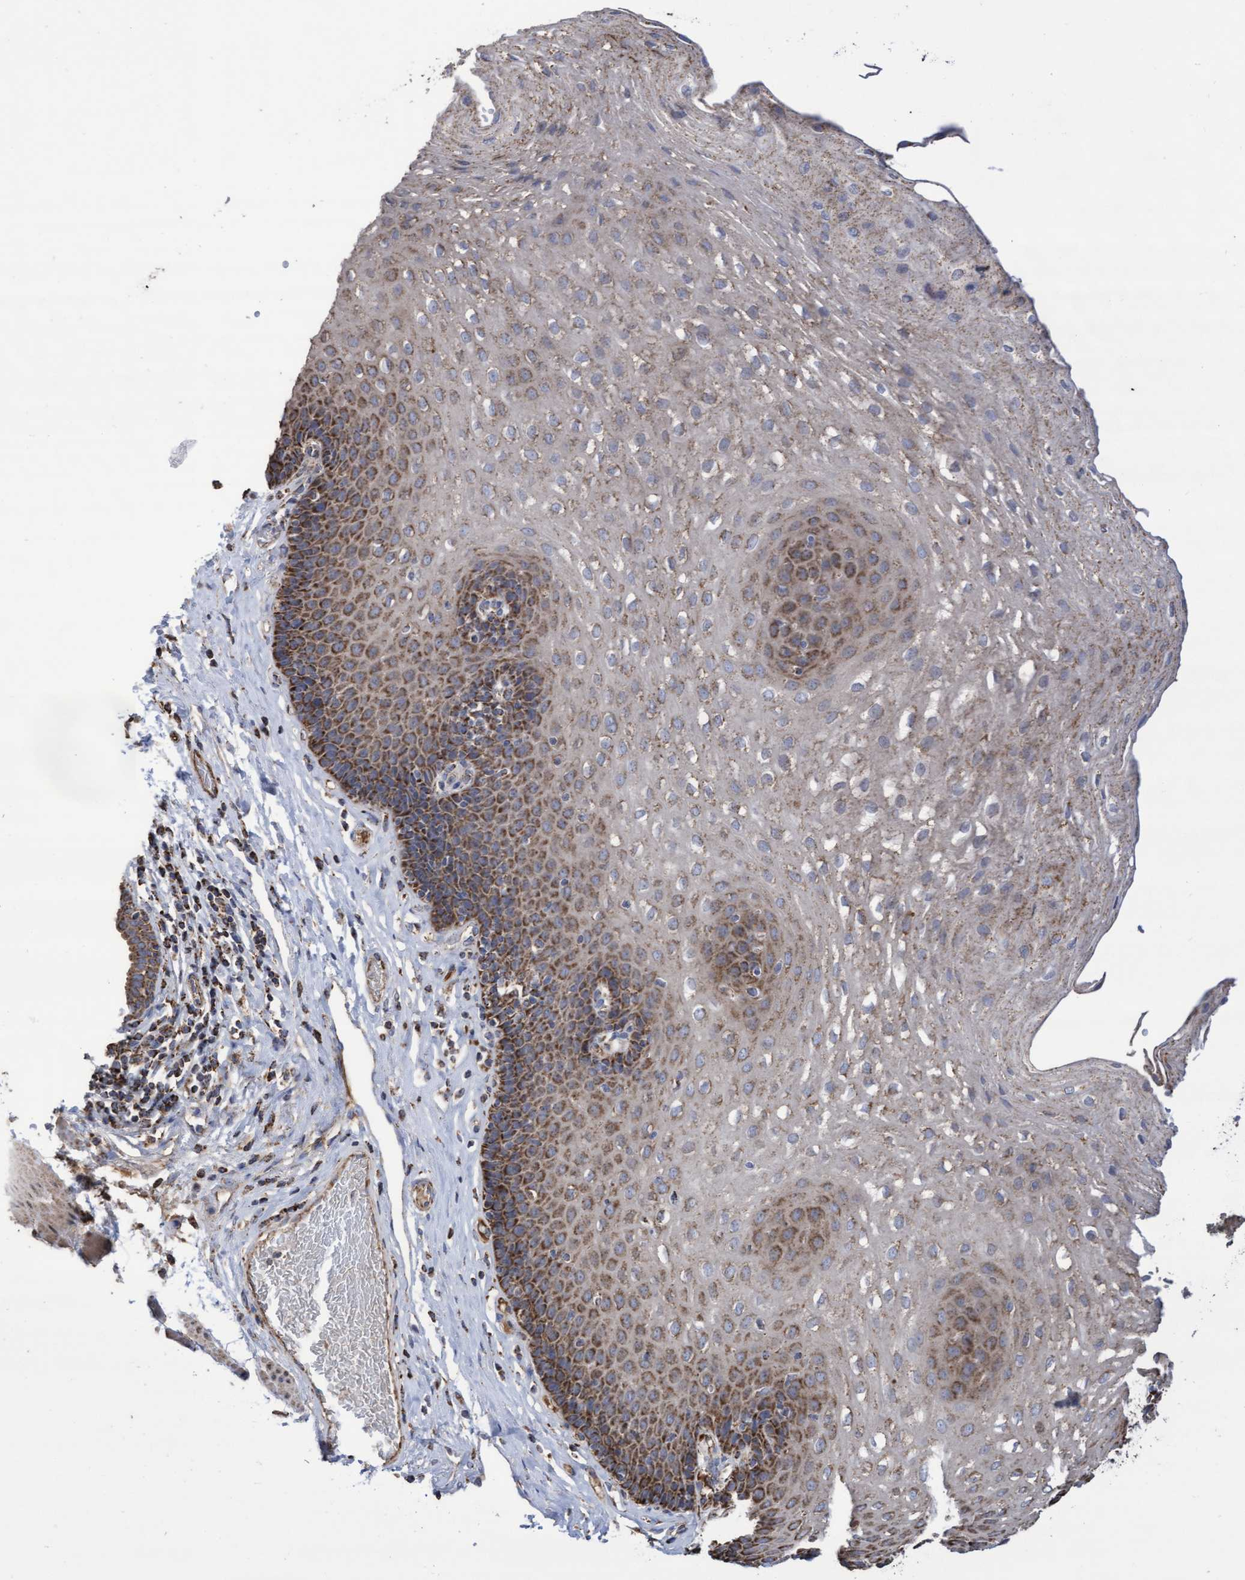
{"staining": {"intensity": "strong", "quantity": ">75%", "location": "cytoplasmic/membranous"}, "tissue": "esophagus", "cell_type": "Squamous epithelial cells", "image_type": "normal", "snomed": [{"axis": "morphology", "description": "Normal tissue, NOS"}, {"axis": "topography", "description": "Esophagus"}], "caption": "Protein expression analysis of normal esophagus exhibits strong cytoplasmic/membranous positivity in about >75% of squamous epithelial cells.", "gene": "COBL", "patient": {"sex": "female", "age": 66}}